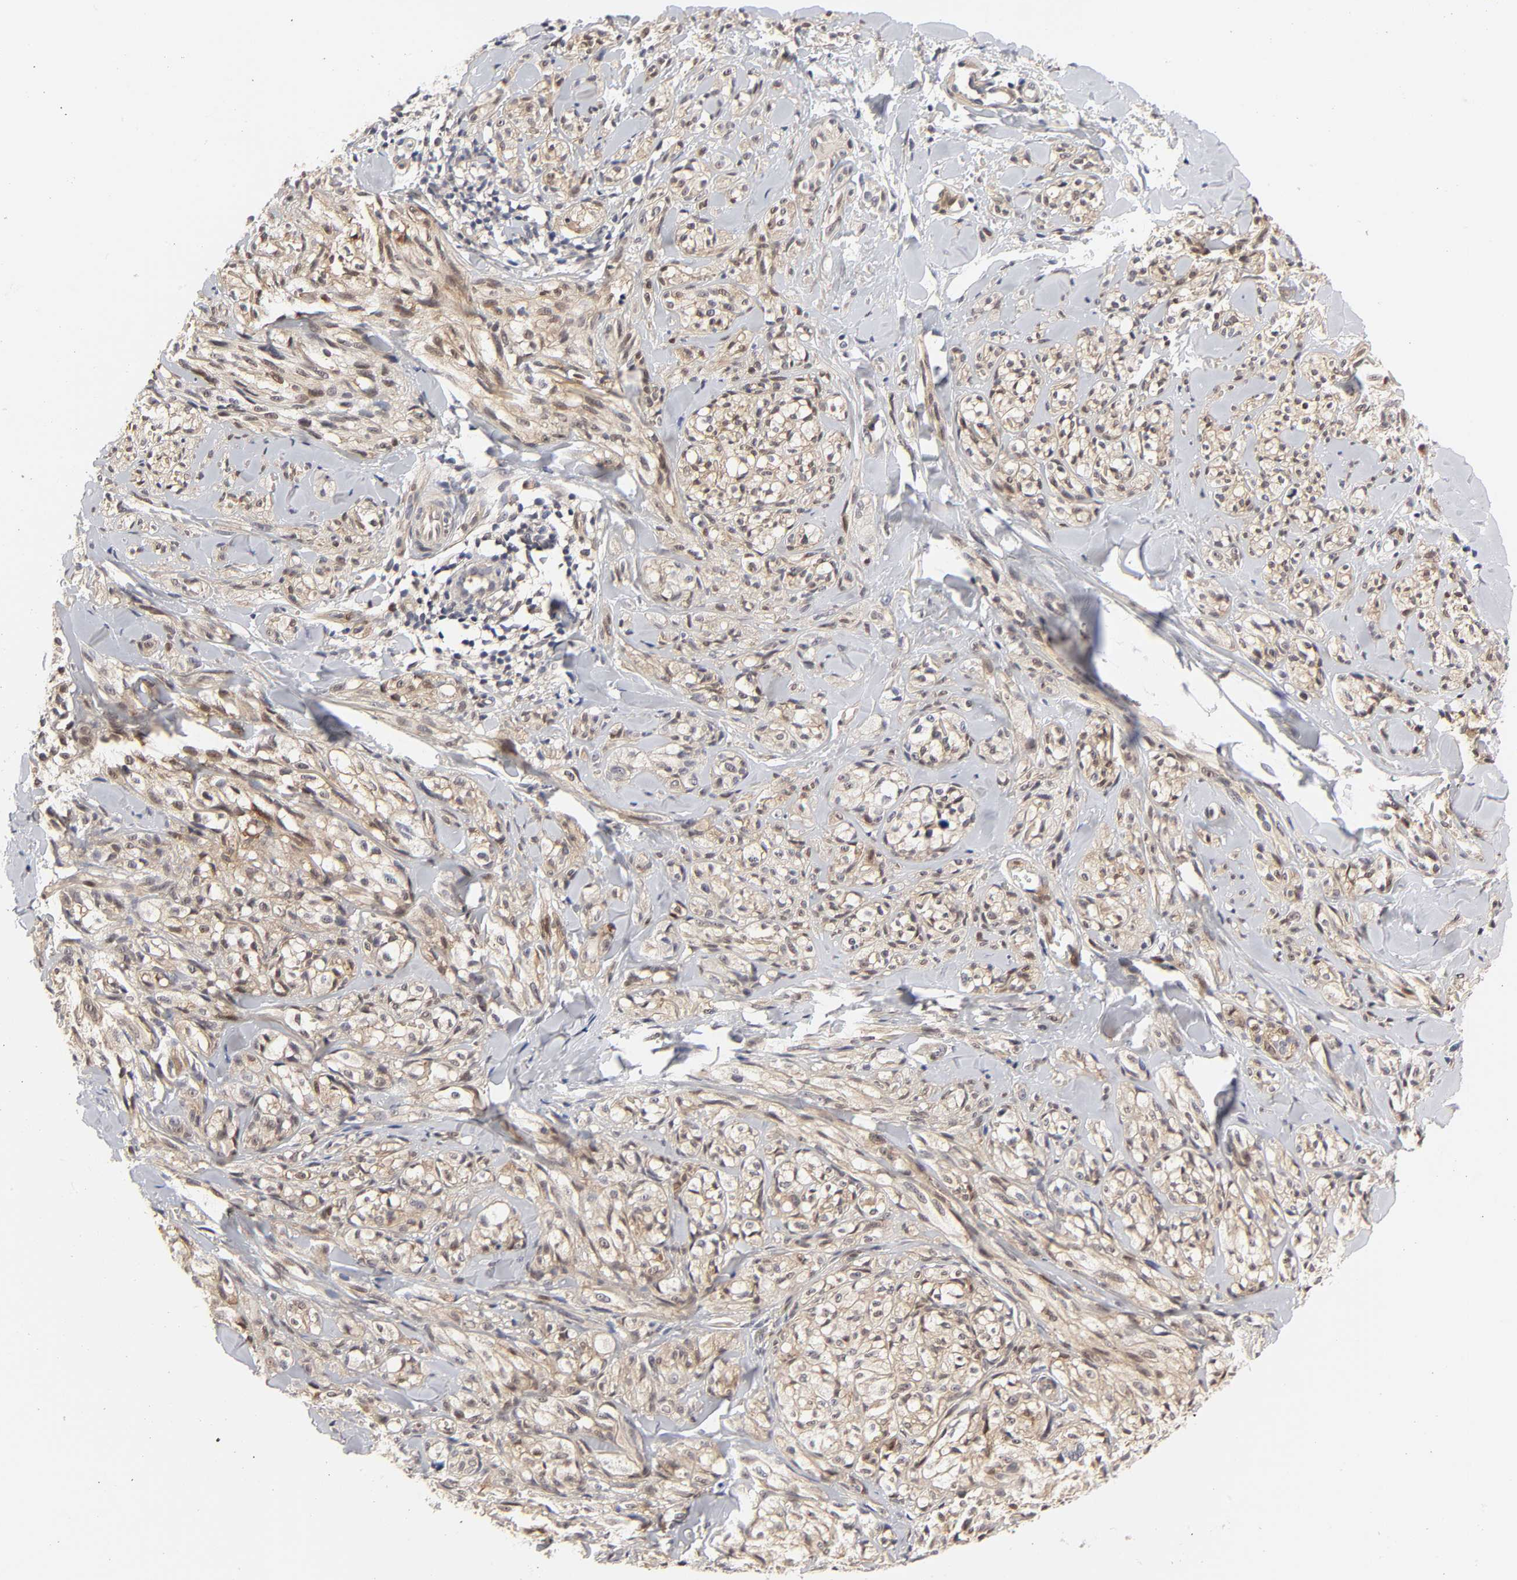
{"staining": {"intensity": "moderate", "quantity": ">75%", "location": "cytoplasmic/membranous"}, "tissue": "melanoma", "cell_type": "Tumor cells", "image_type": "cancer", "snomed": [{"axis": "morphology", "description": "Malignant melanoma, Metastatic site"}, {"axis": "topography", "description": "Skin"}], "caption": "This is a histology image of IHC staining of malignant melanoma (metastatic site), which shows moderate positivity in the cytoplasmic/membranous of tumor cells.", "gene": "PTEN", "patient": {"sex": "female", "age": 66}}